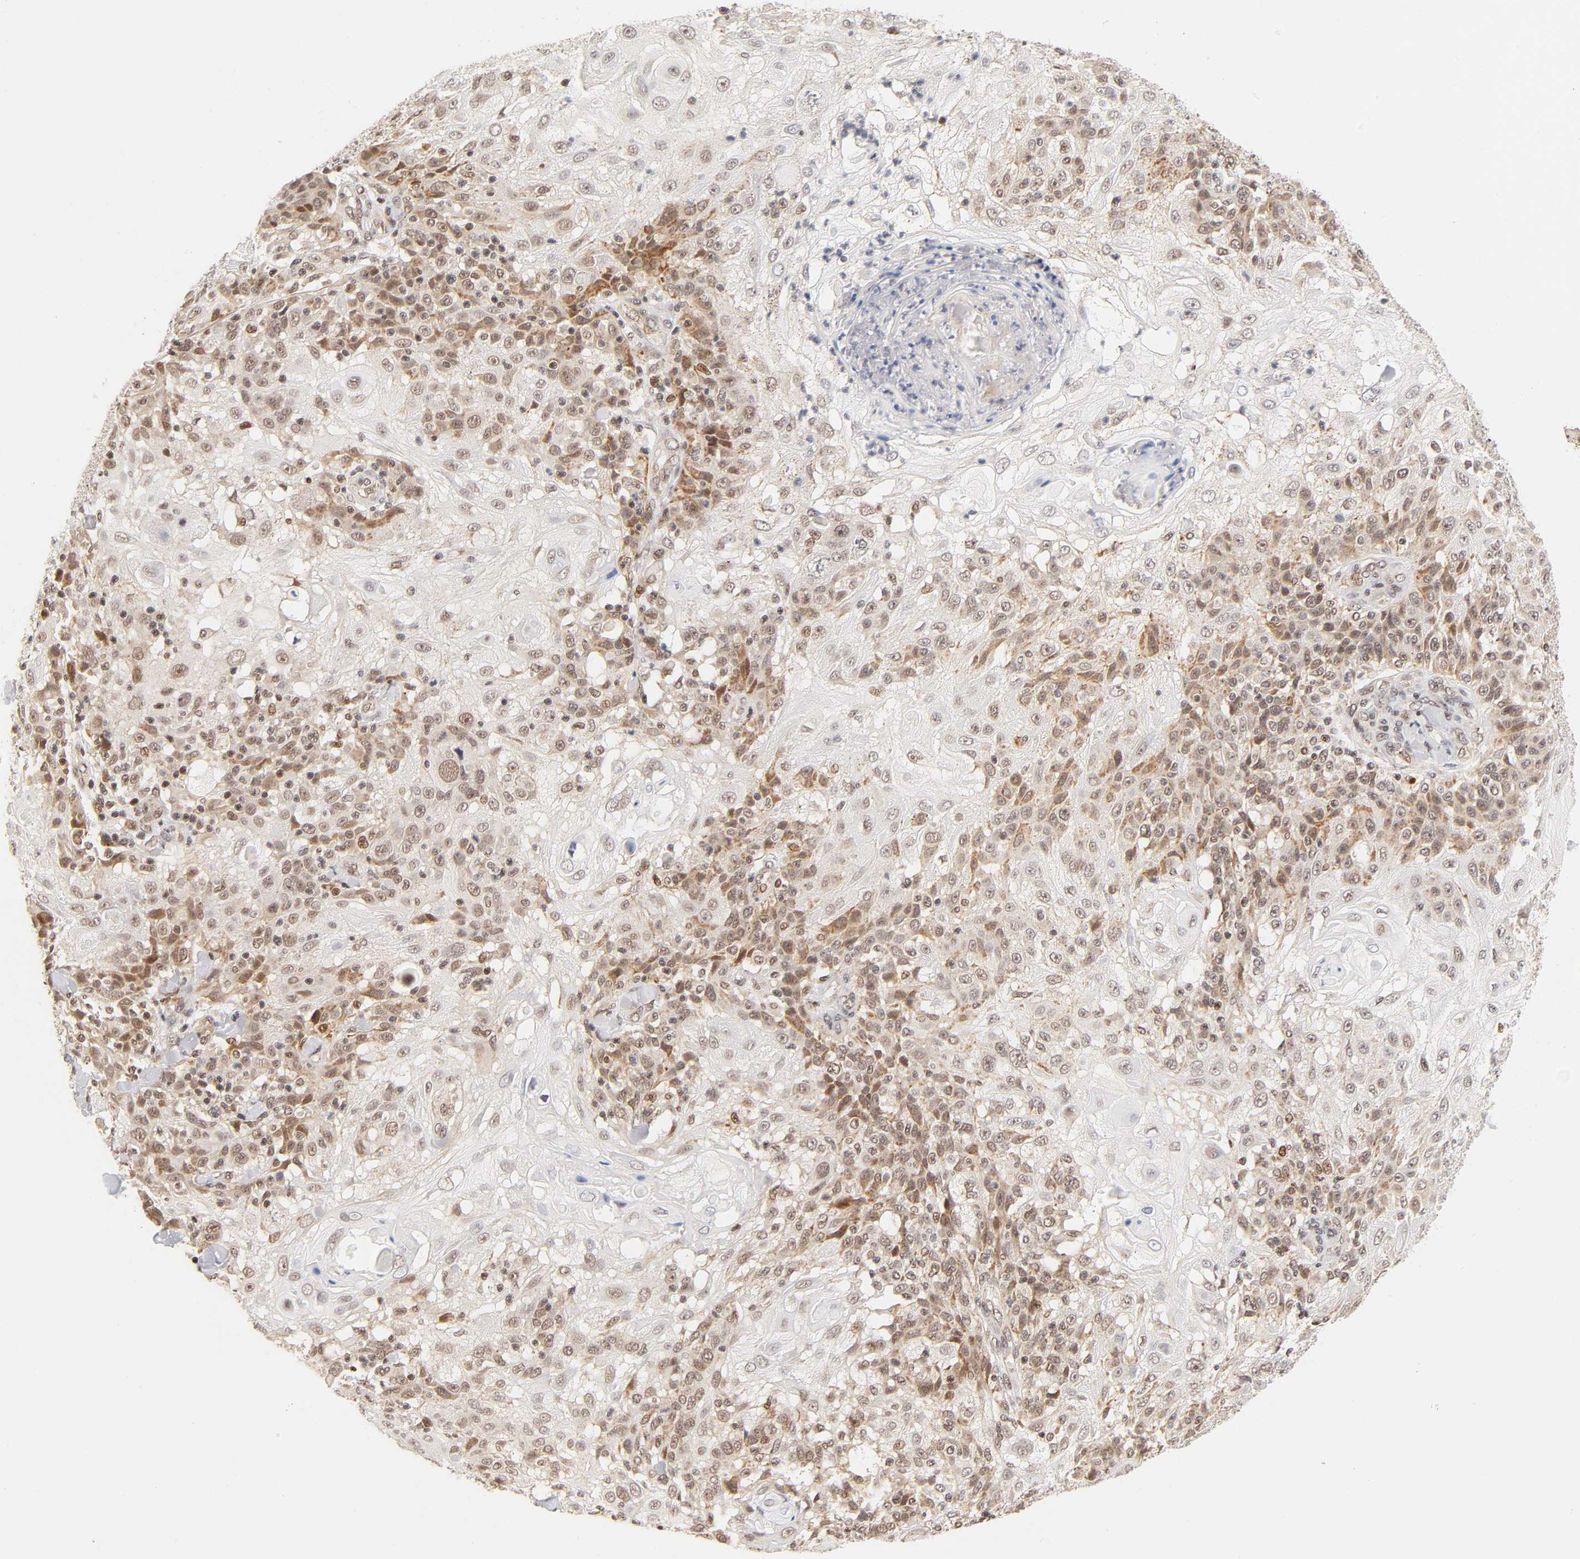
{"staining": {"intensity": "moderate", "quantity": ">75%", "location": "cytoplasmic/membranous,nuclear"}, "tissue": "skin cancer", "cell_type": "Tumor cells", "image_type": "cancer", "snomed": [{"axis": "morphology", "description": "Normal tissue, NOS"}, {"axis": "morphology", "description": "Squamous cell carcinoma, NOS"}, {"axis": "topography", "description": "Skin"}], "caption": "The histopathology image demonstrates a brown stain indicating the presence of a protein in the cytoplasmic/membranous and nuclear of tumor cells in skin cancer (squamous cell carcinoma). (Stains: DAB (3,3'-diaminobenzidine) in brown, nuclei in blue, Microscopy: brightfield microscopy at high magnification).", "gene": "TAF10", "patient": {"sex": "female", "age": 83}}